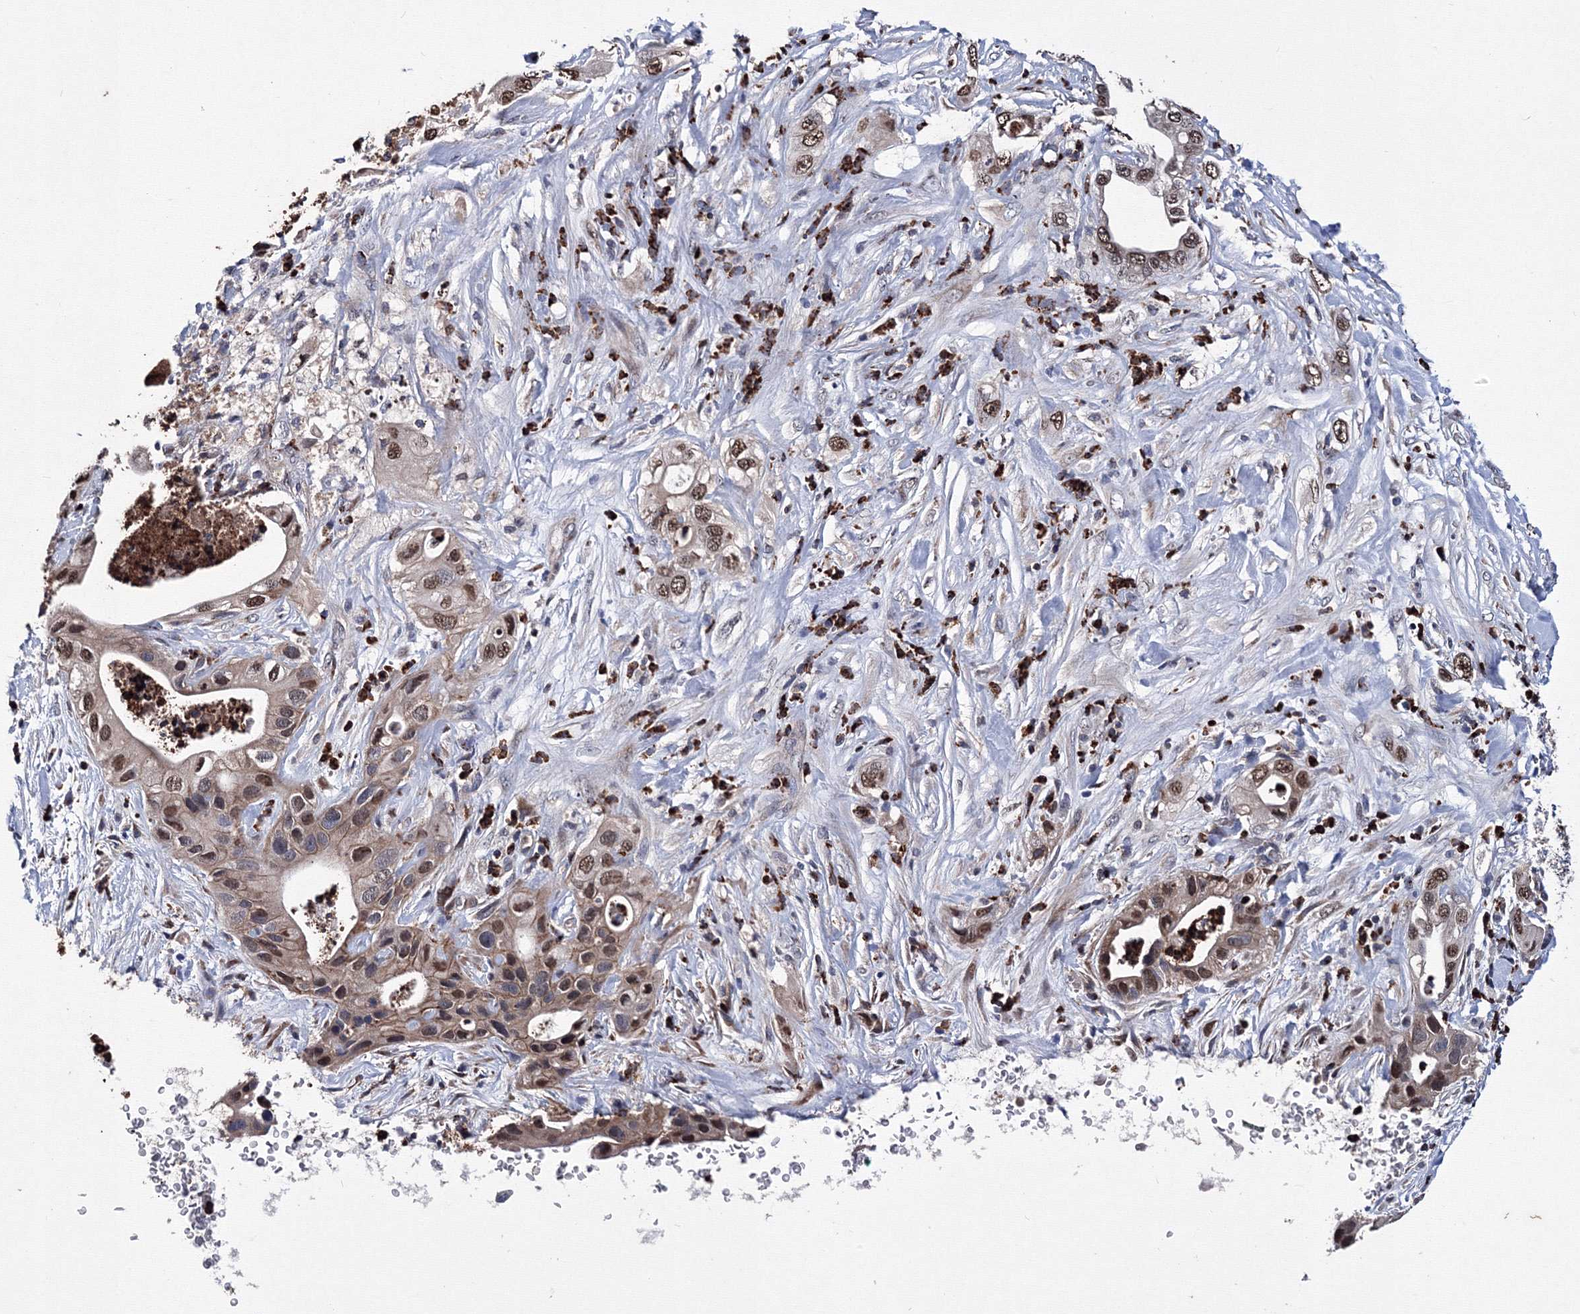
{"staining": {"intensity": "moderate", "quantity": ">75%", "location": "cytoplasmic/membranous,nuclear"}, "tissue": "pancreatic cancer", "cell_type": "Tumor cells", "image_type": "cancer", "snomed": [{"axis": "morphology", "description": "Adenocarcinoma, NOS"}, {"axis": "topography", "description": "Pancreas"}], "caption": "Brown immunohistochemical staining in adenocarcinoma (pancreatic) demonstrates moderate cytoplasmic/membranous and nuclear positivity in approximately >75% of tumor cells. (brown staining indicates protein expression, while blue staining denotes nuclei).", "gene": "PHYKPL", "patient": {"sex": "female", "age": 78}}